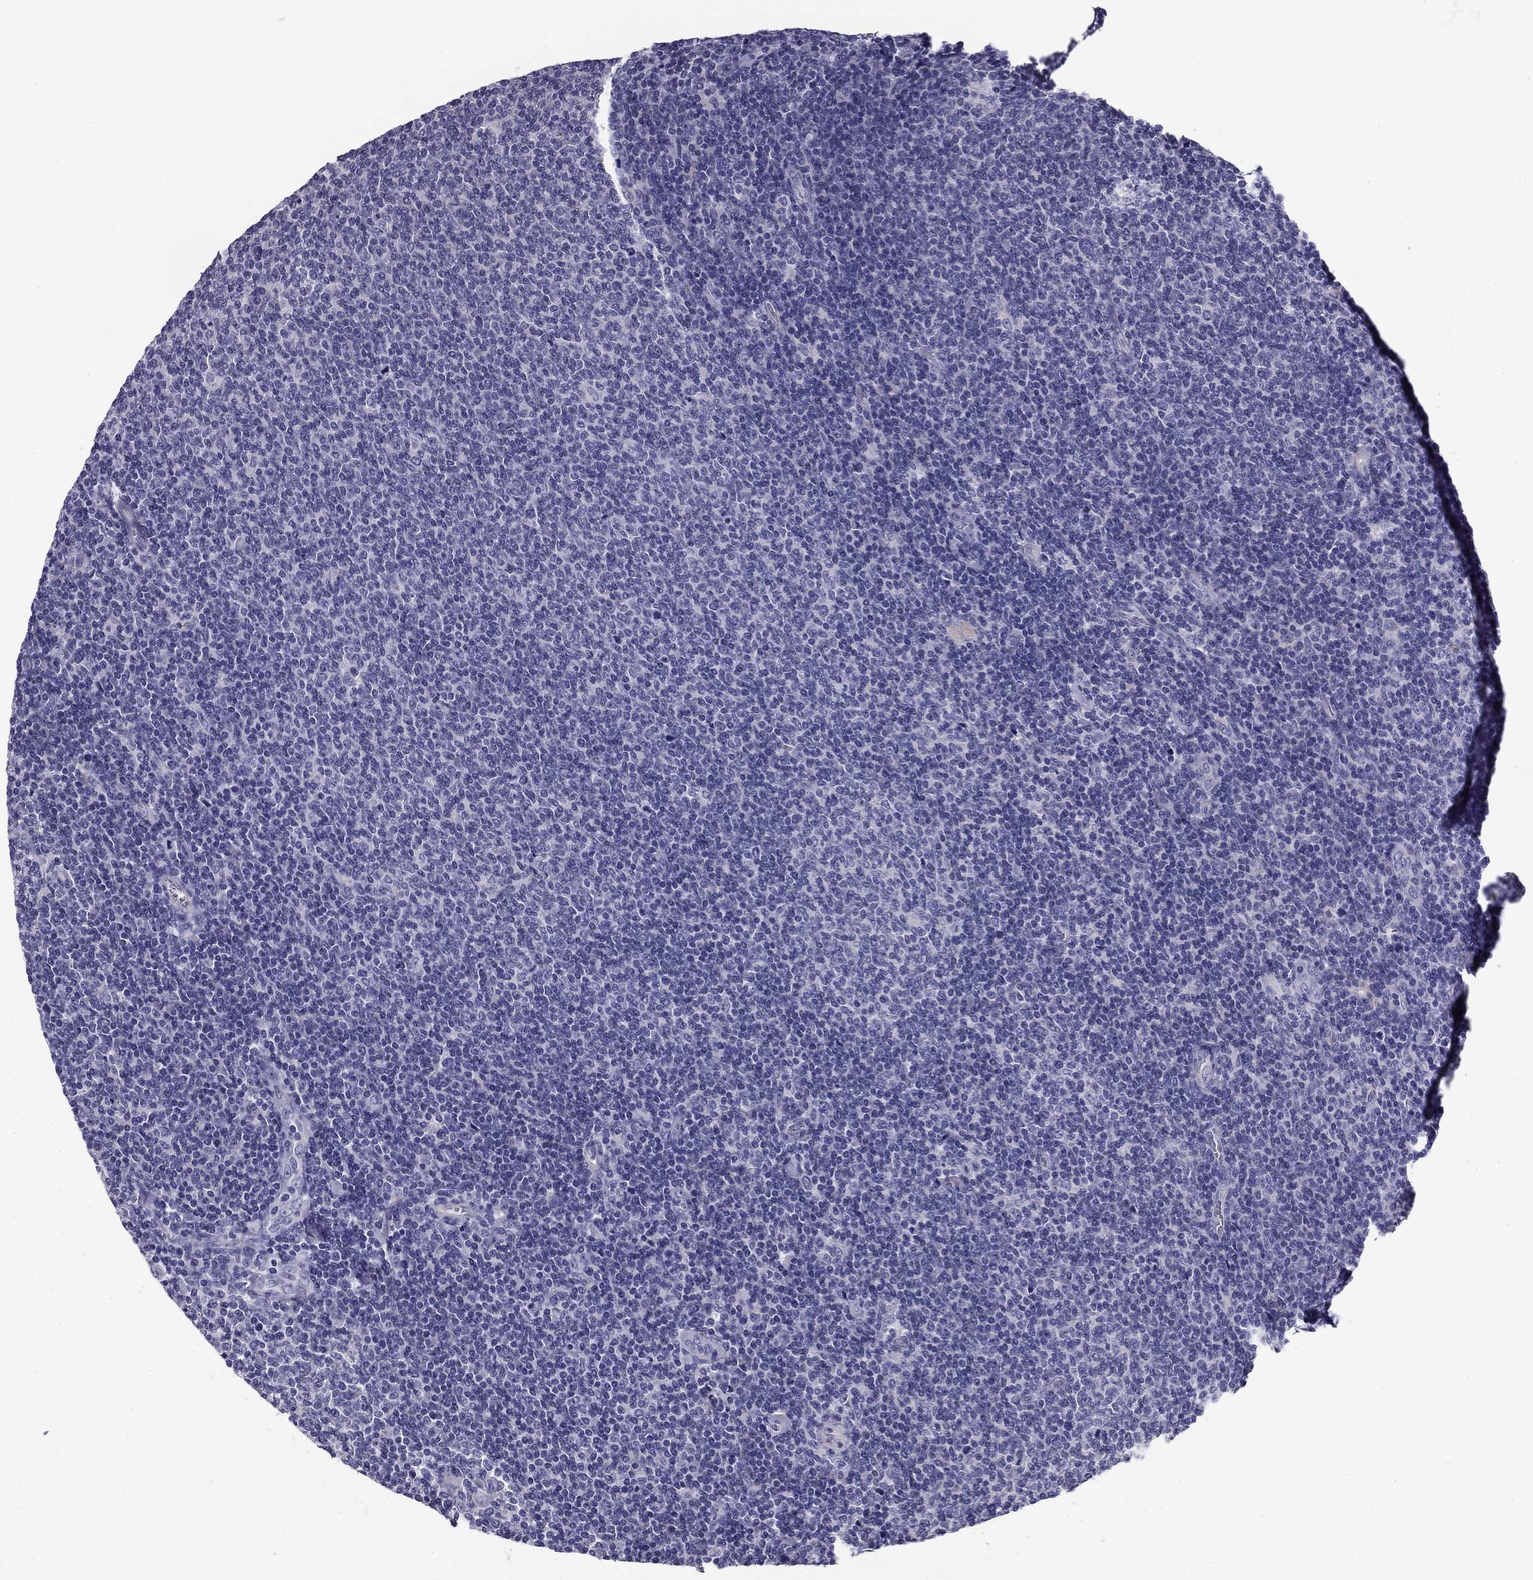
{"staining": {"intensity": "negative", "quantity": "none", "location": "none"}, "tissue": "lymphoma", "cell_type": "Tumor cells", "image_type": "cancer", "snomed": [{"axis": "morphology", "description": "Malignant lymphoma, non-Hodgkin's type, Low grade"}, {"axis": "topography", "description": "Lymph node"}], "caption": "Protein analysis of malignant lymphoma, non-Hodgkin's type (low-grade) shows no significant expression in tumor cells.", "gene": "FLNC", "patient": {"sex": "male", "age": 52}}